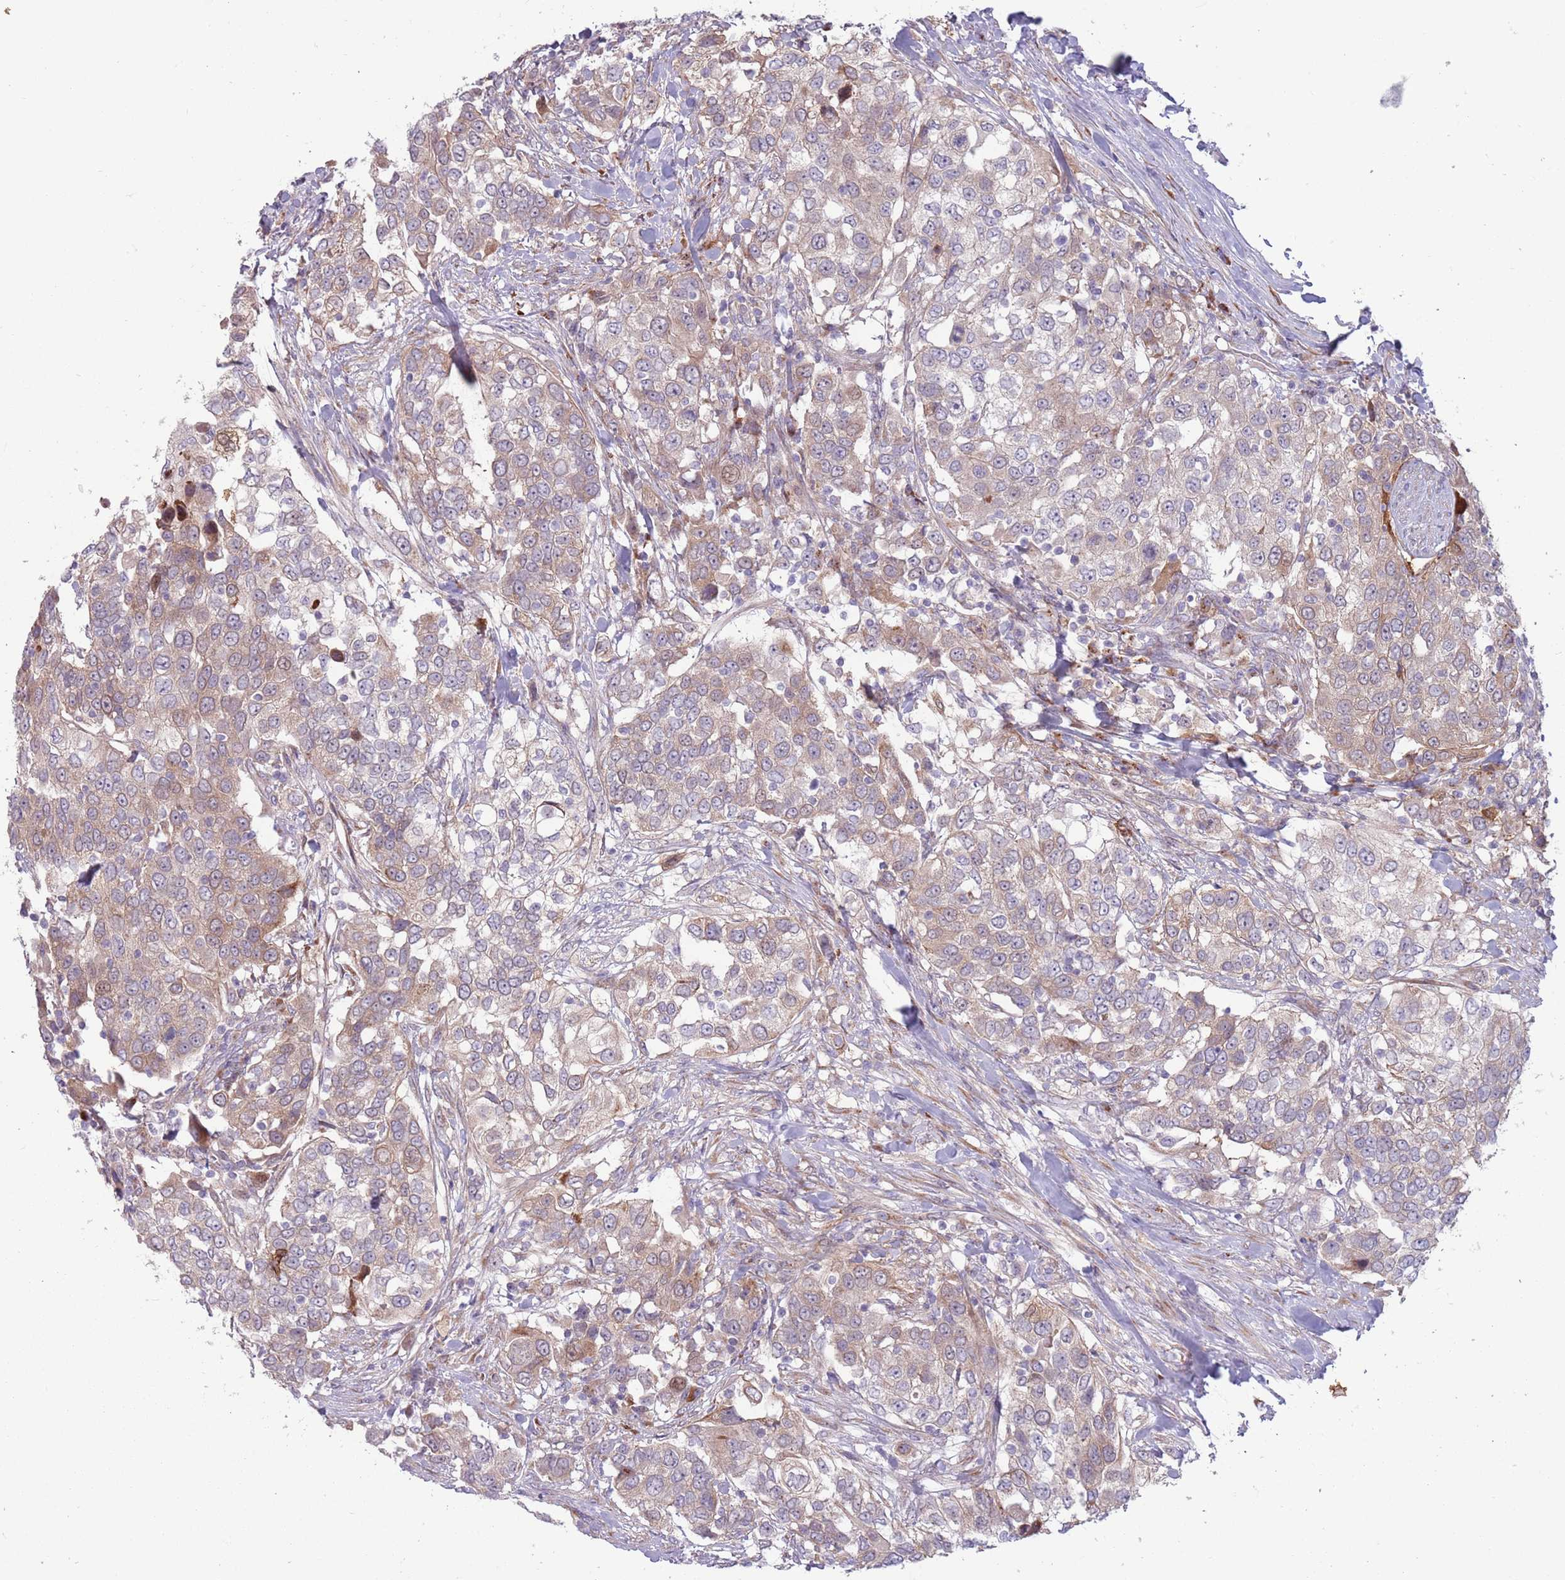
{"staining": {"intensity": "weak", "quantity": "25%-75%", "location": "cytoplasmic/membranous"}, "tissue": "urothelial cancer", "cell_type": "Tumor cells", "image_type": "cancer", "snomed": [{"axis": "morphology", "description": "Urothelial carcinoma, High grade"}, {"axis": "topography", "description": "Urinary bladder"}], "caption": "An immunohistochemistry image of neoplastic tissue is shown. Protein staining in brown highlights weak cytoplasmic/membranous positivity in urothelial carcinoma (high-grade) within tumor cells.", "gene": "CCDC150", "patient": {"sex": "female", "age": 80}}